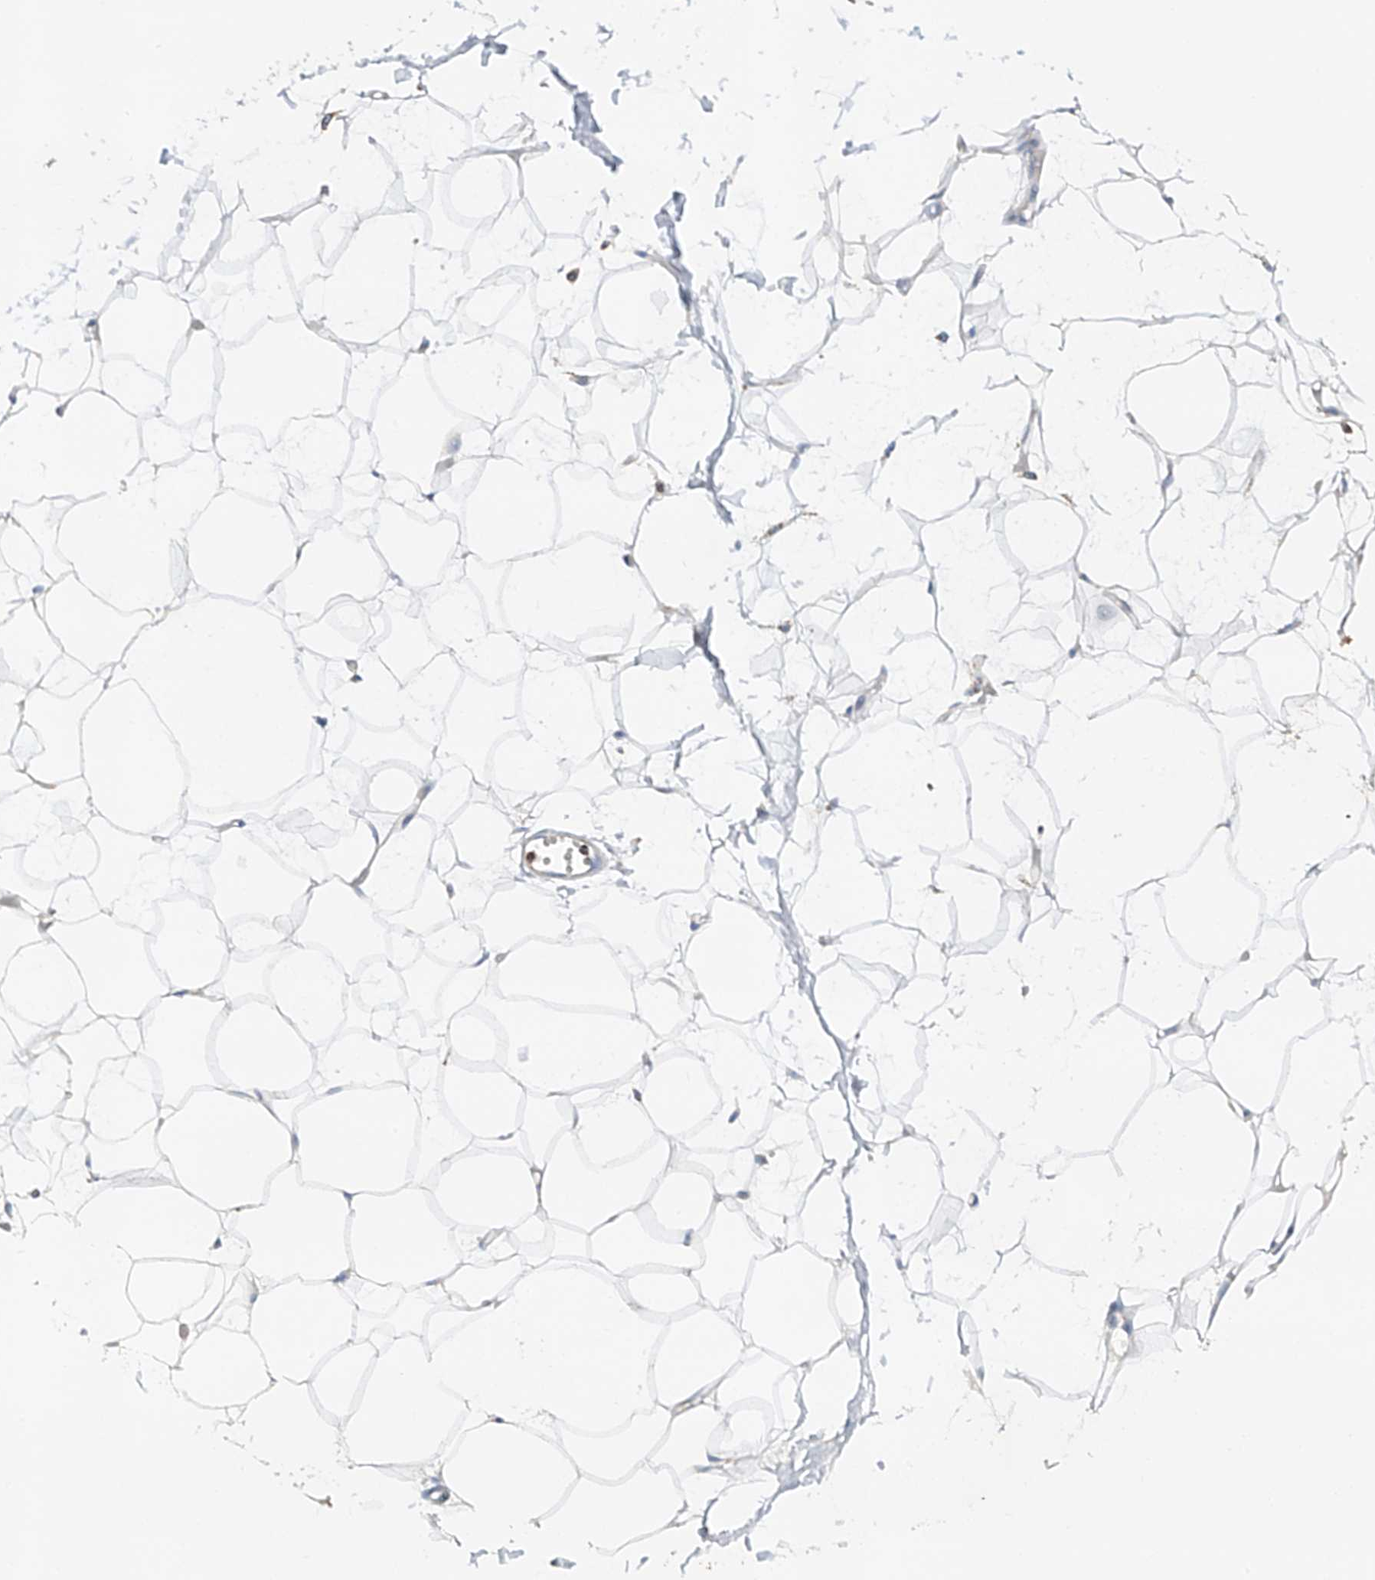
{"staining": {"intensity": "negative", "quantity": "none", "location": "none"}, "tissue": "adipose tissue", "cell_type": "Adipocytes", "image_type": "normal", "snomed": [{"axis": "morphology", "description": "Normal tissue, NOS"}, {"axis": "topography", "description": "Breast"}], "caption": "A histopathology image of adipose tissue stained for a protein reveals no brown staining in adipocytes.", "gene": "TTC27", "patient": {"sex": "female", "age": 23}}